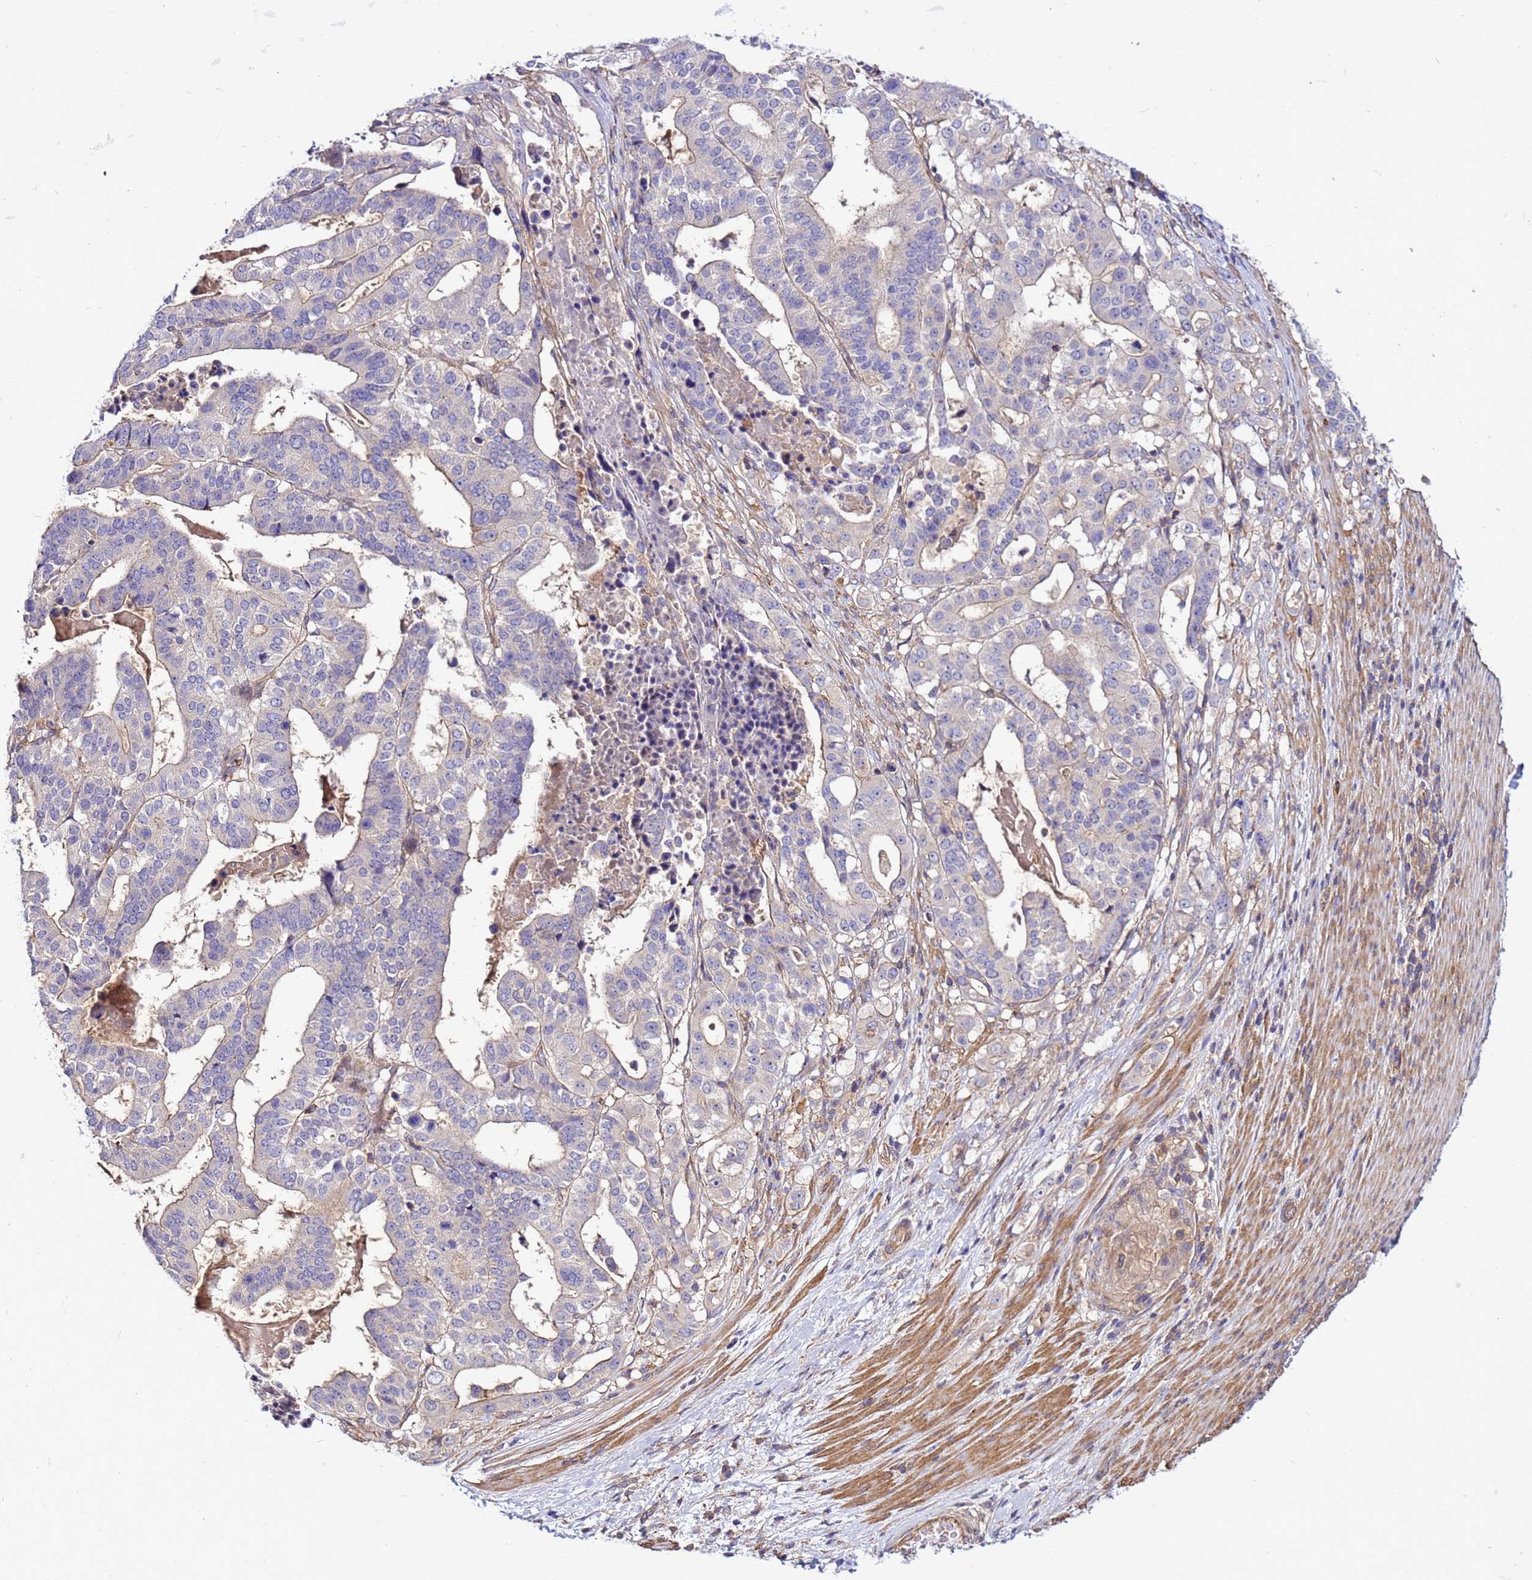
{"staining": {"intensity": "weak", "quantity": "<25%", "location": "cytoplasmic/membranous"}, "tissue": "stomach cancer", "cell_type": "Tumor cells", "image_type": "cancer", "snomed": [{"axis": "morphology", "description": "Adenocarcinoma, NOS"}, {"axis": "topography", "description": "Stomach"}], "caption": "Micrograph shows no protein staining in tumor cells of stomach adenocarcinoma tissue.", "gene": "STK38", "patient": {"sex": "male", "age": 48}}